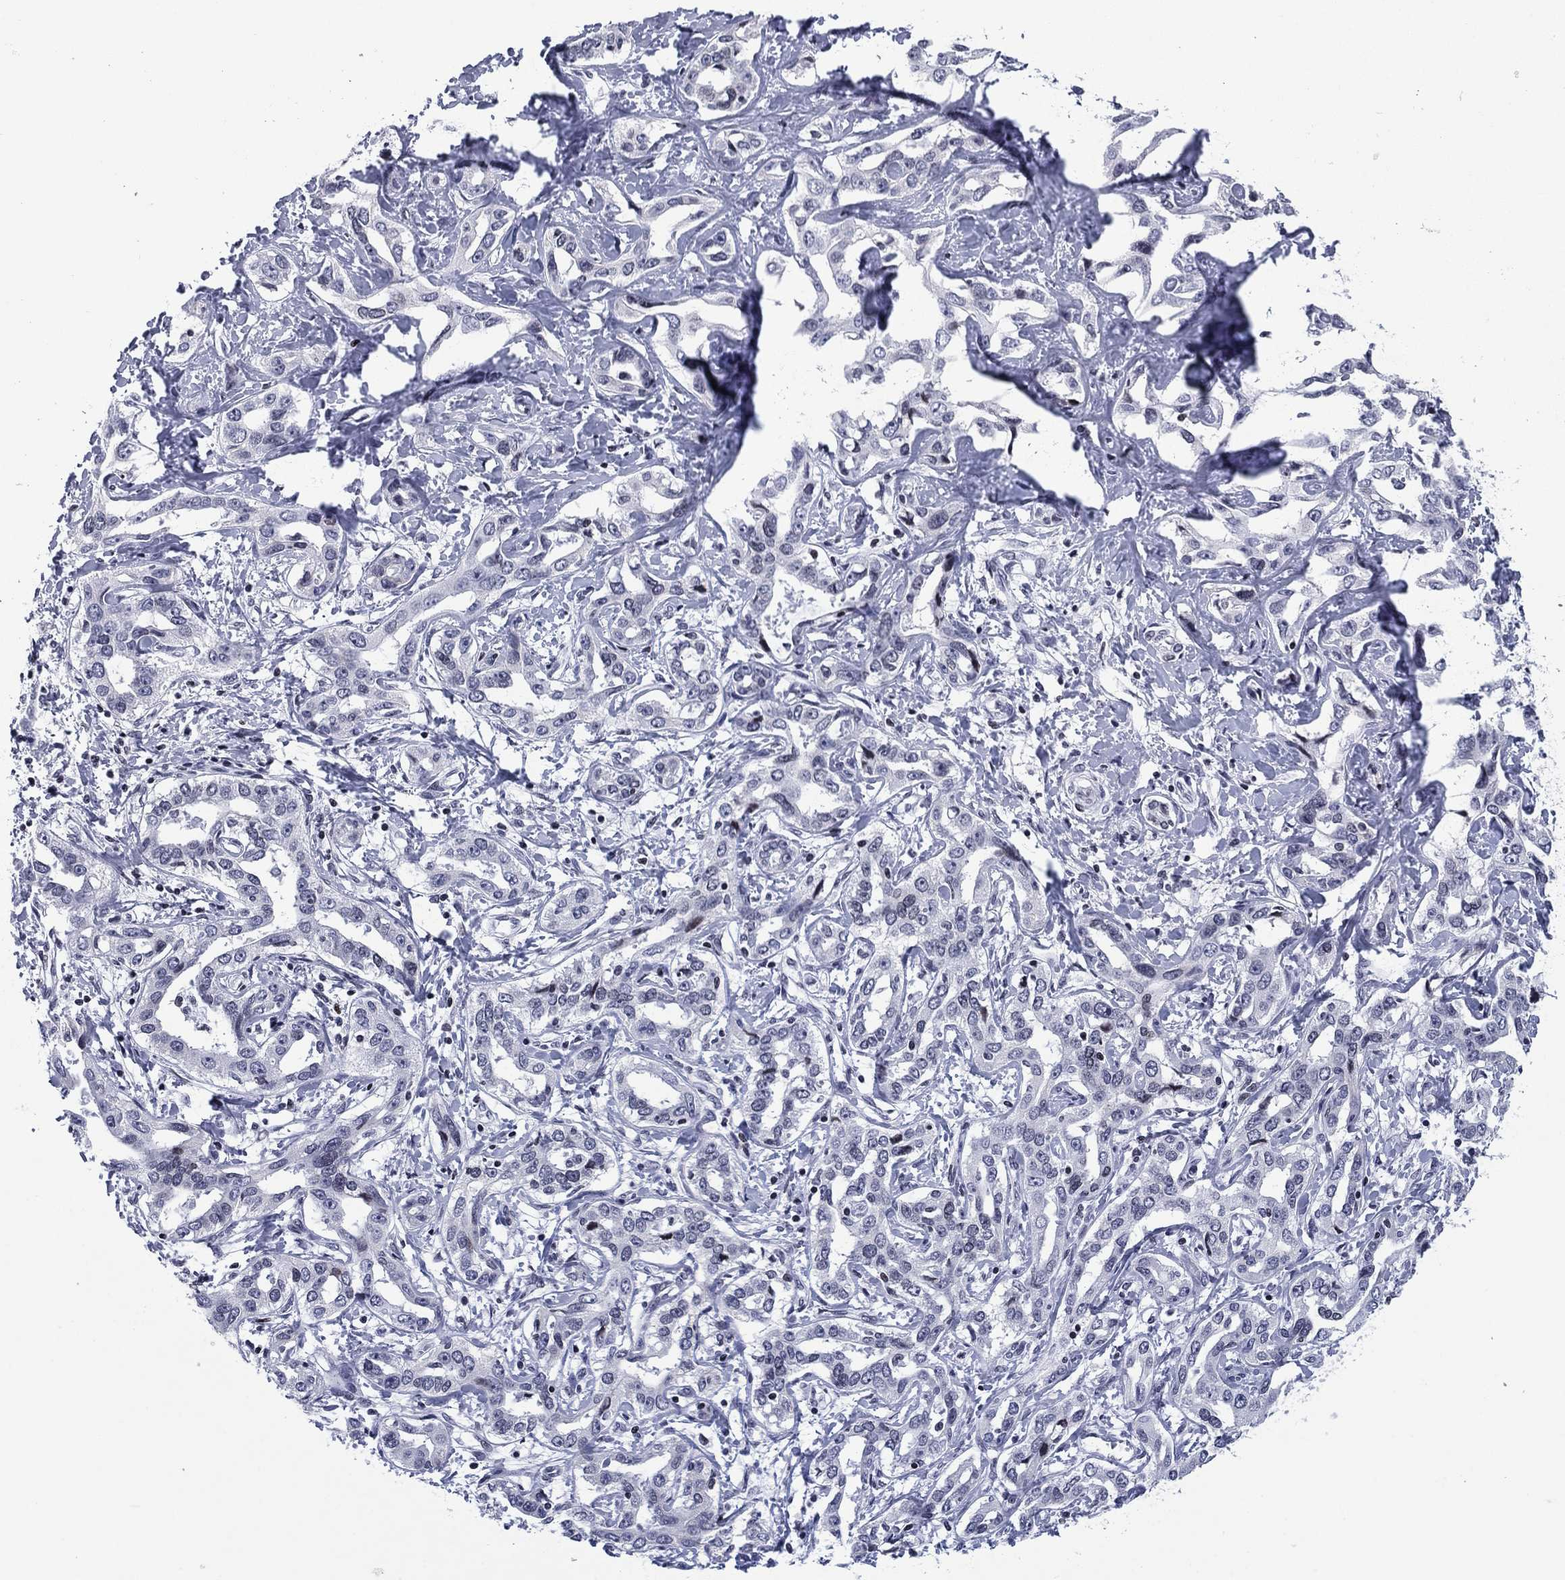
{"staining": {"intensity": "negative", "quantity": "none", "location": "none"}, "tissue": "liver cancer", "cell_type": "Tumor cells", "image_type": "cancer", "snomed": [{"axis": "morphology", "description": "Cholangiocarcinoma"}, {"axis": "topography", "description": "Liver"}], "caption": "Immunohistochemistry photomicrograph of cholangiocarcinoma (liver) stained for a protein (brown), which shows no staining in tumor cells.", "gene": "CCDC144A", "patient": {"sex": "male", "age": 59}}